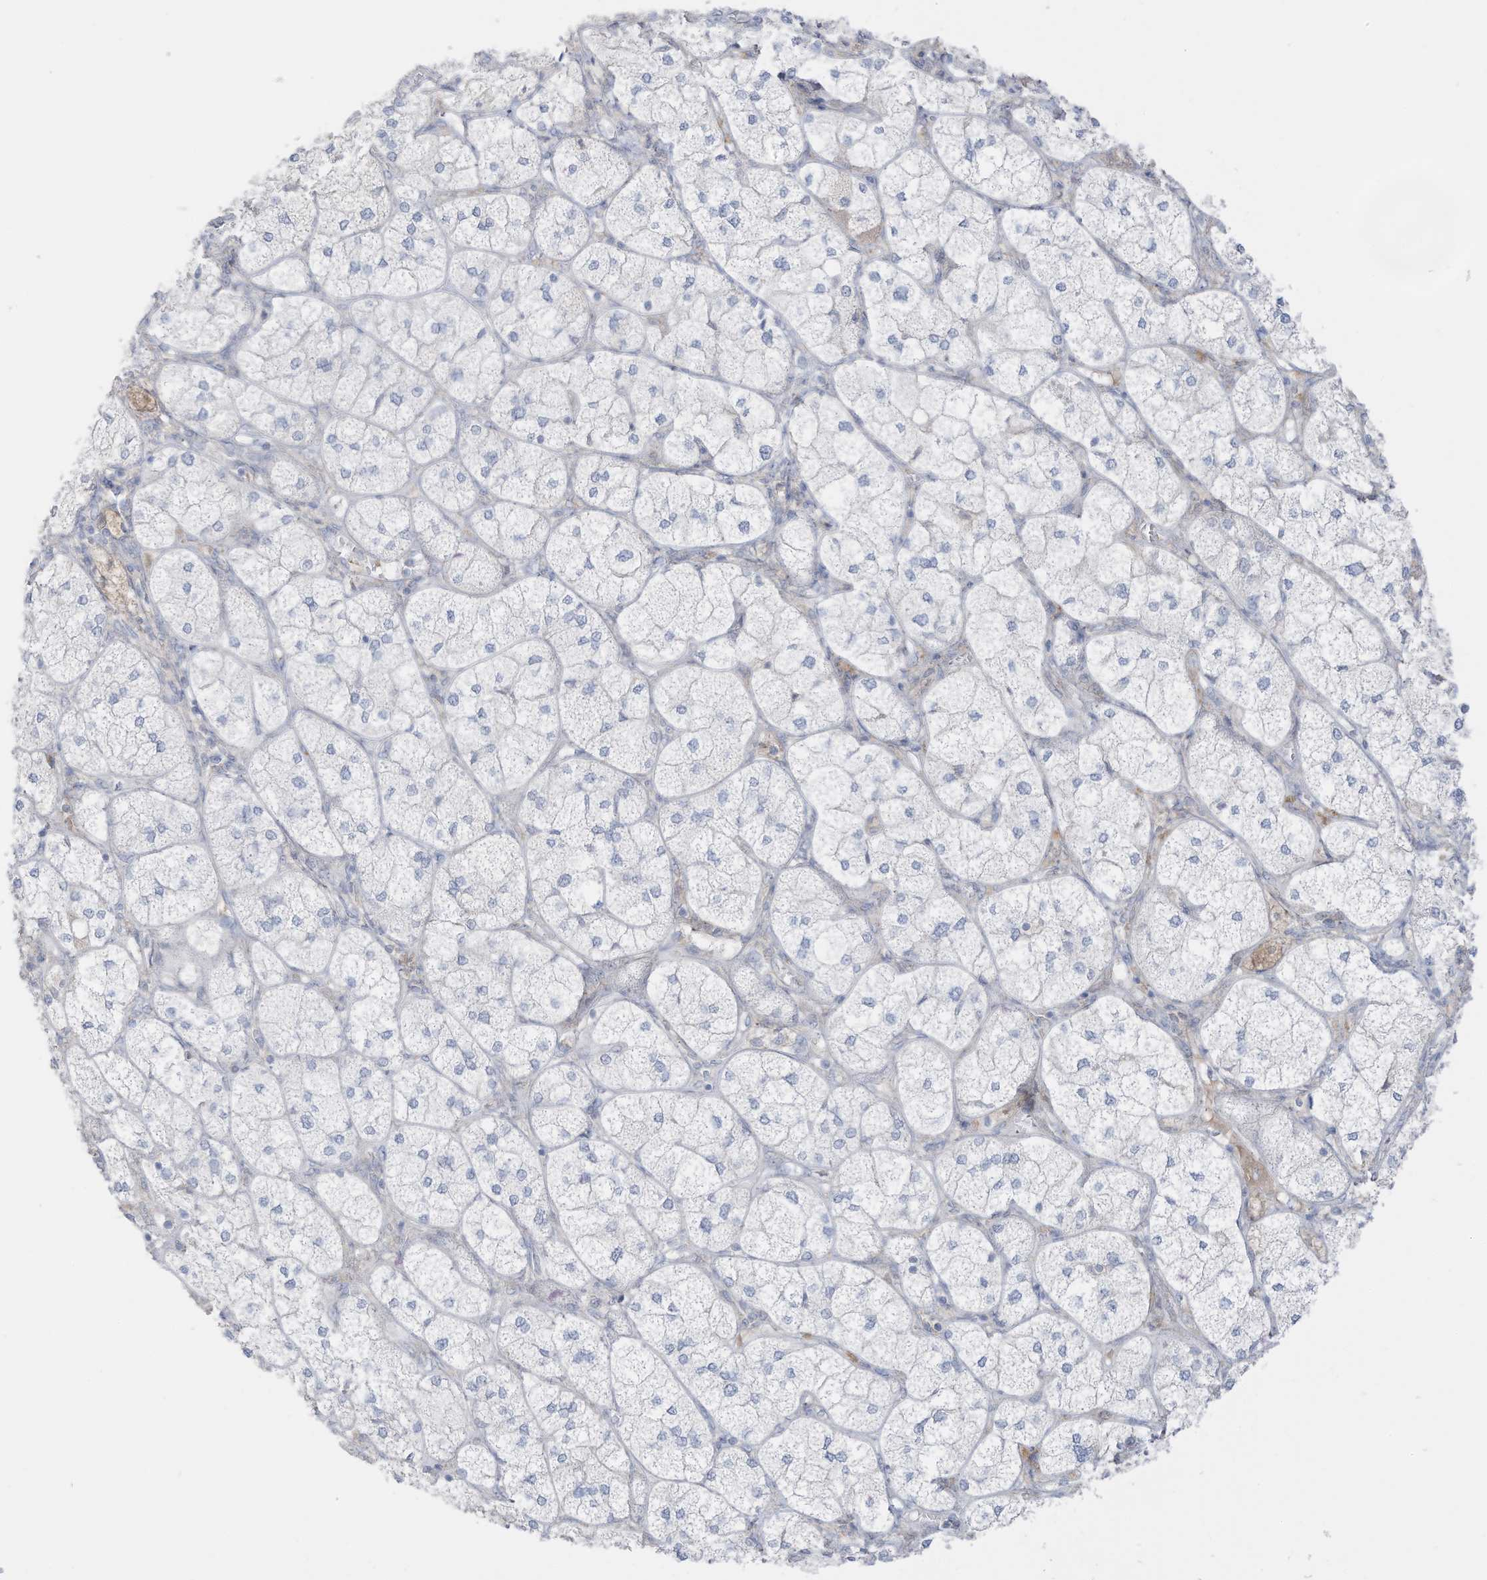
{"staining": {"intensity": "negative", "quantity": "none", "location": "none"}, "tissue": "adrenal gland", "cell_type": "Glandular cells", "image_type": "normal", "snomed": [{"axis": "morphology", "description": "Normal tissue, NOS"}, {"axis": "topography", "description": "Adrenal gland"}], "caption": "This is an IHC histopathology image of unremarkable human adrenal gland. There is no expression in glandular cells.", "gene": "C11orf87", "patient": {"sex": "female", "age": 61}}